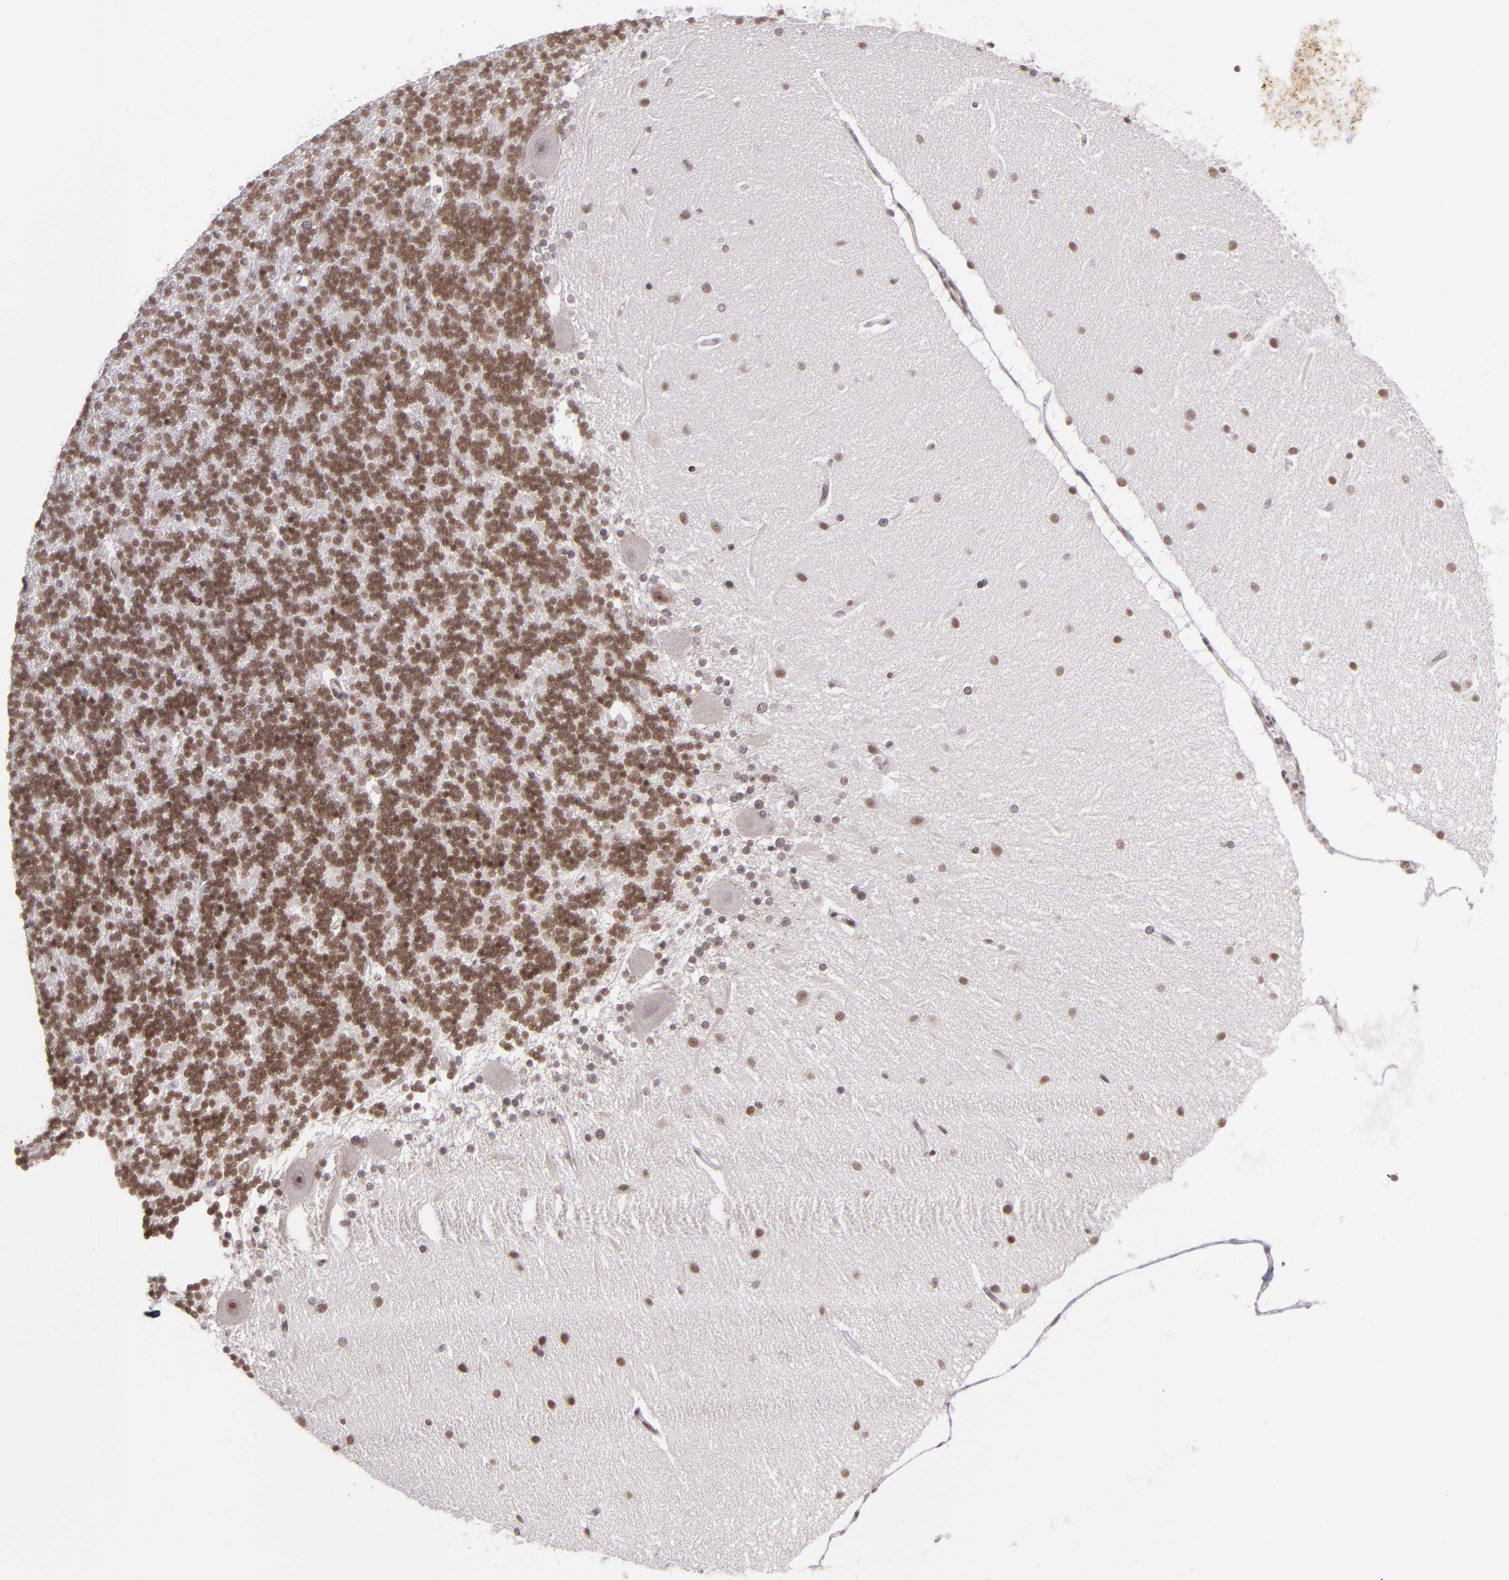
{"staining": {"intensity": "moderate", "quantity": ">75%", "location": "nuclear"}, "tissue": "cerebellum", "cell_type": "Cells in granular layer", "image_type": "normal", "snomed": [{"axis": "morphology", "description": "Normal tissue, NOS"}, {"axis": "topography", "description": "Cerebellum"}], "caption": "A micrograph showing moderate nuclear staining in about >75% of cells in granular layer in unremarkable cerebellum, as visualized by brown immunohistochemical staining.", "gene": "ZFX", "patient": {"sex": "female", "age": 54}}